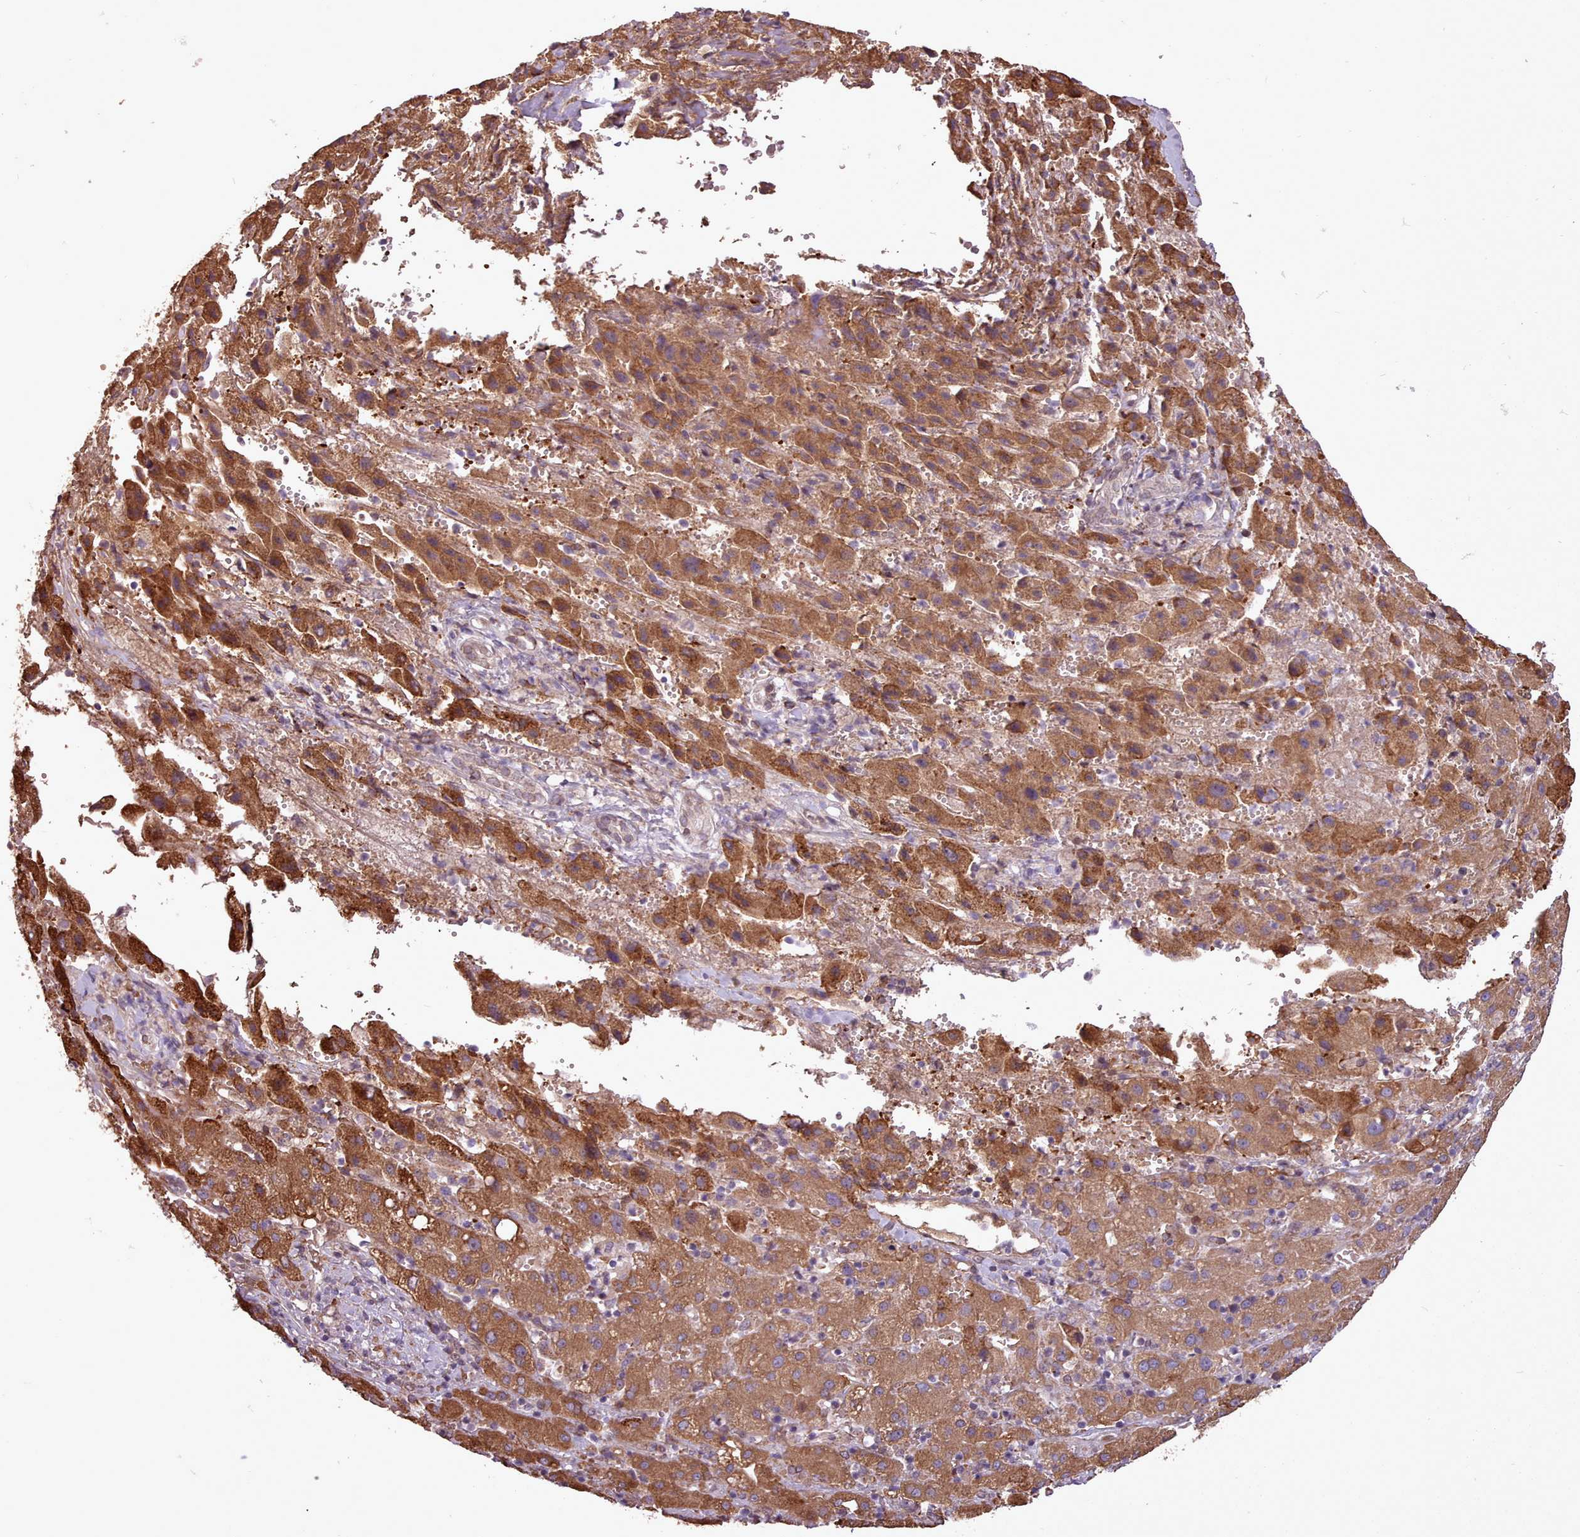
{"staining": {"intensity": "moderate", "quantity": ">75%", "location": "cytoplasmic/membranous"}, "tissue": "liver cancer", "cell_type": "Tumor cells", "image_type": "cancer", "snomed": [{"axis": "morphology", "description": "Carcinoma, Hepatocellular, NOS"}, {"axis": "topography", "description": "Liver"}], "caption": "This photomicrograph displays liver cancer (hepatocellular carcinoma) stained with immunohistochemistry to label a protein in brown. The cytoplasmic/membranous of tumor cells show moderate positivity for the protein. Nuclei are counter-stained blue.", "gene": "CABP1", "patient": {"sex": "female", "age": 58}}